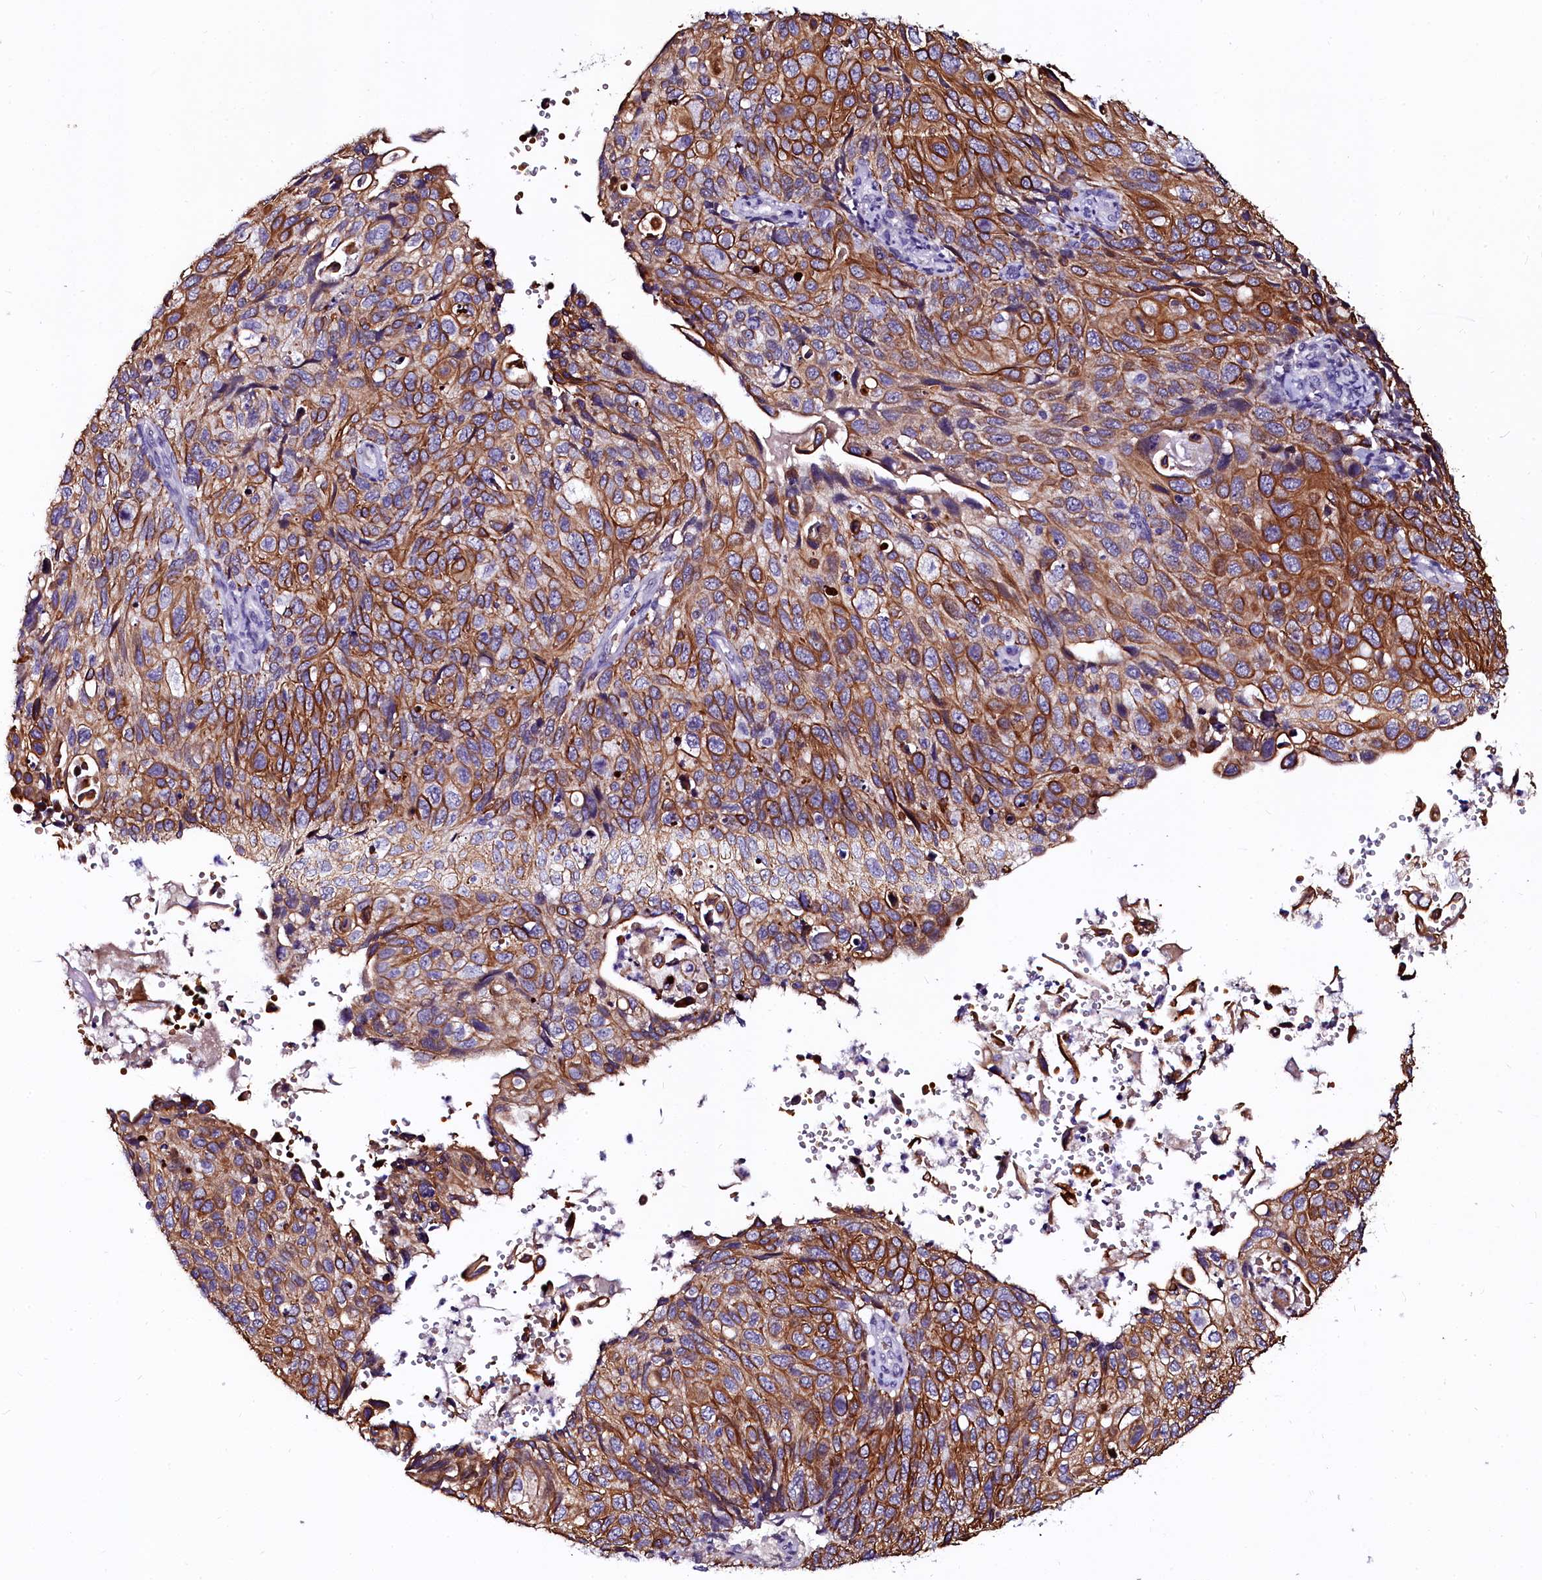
{"staining": {"intensity": "moderate", "quantity": ">75%", "location": "cytoplasmic/membranous"}, "tissue": "cervical cancer", "cell_type": "Tumor cells", "image_type": "cancer", "snomed": [{"axis": "morphology", "description": "Squamous cell carcinoma, NOS"}, {"axis": "topography", "description": "Cervix"}], "caption": "Protein staining of cervical cancer tissue demonstrates moderate cytoplasmic/membranous positivity in approximately >75% of tumor cells.", "gene": "CTDSPL2", "patient": {"sex": "female", "age": 70}}